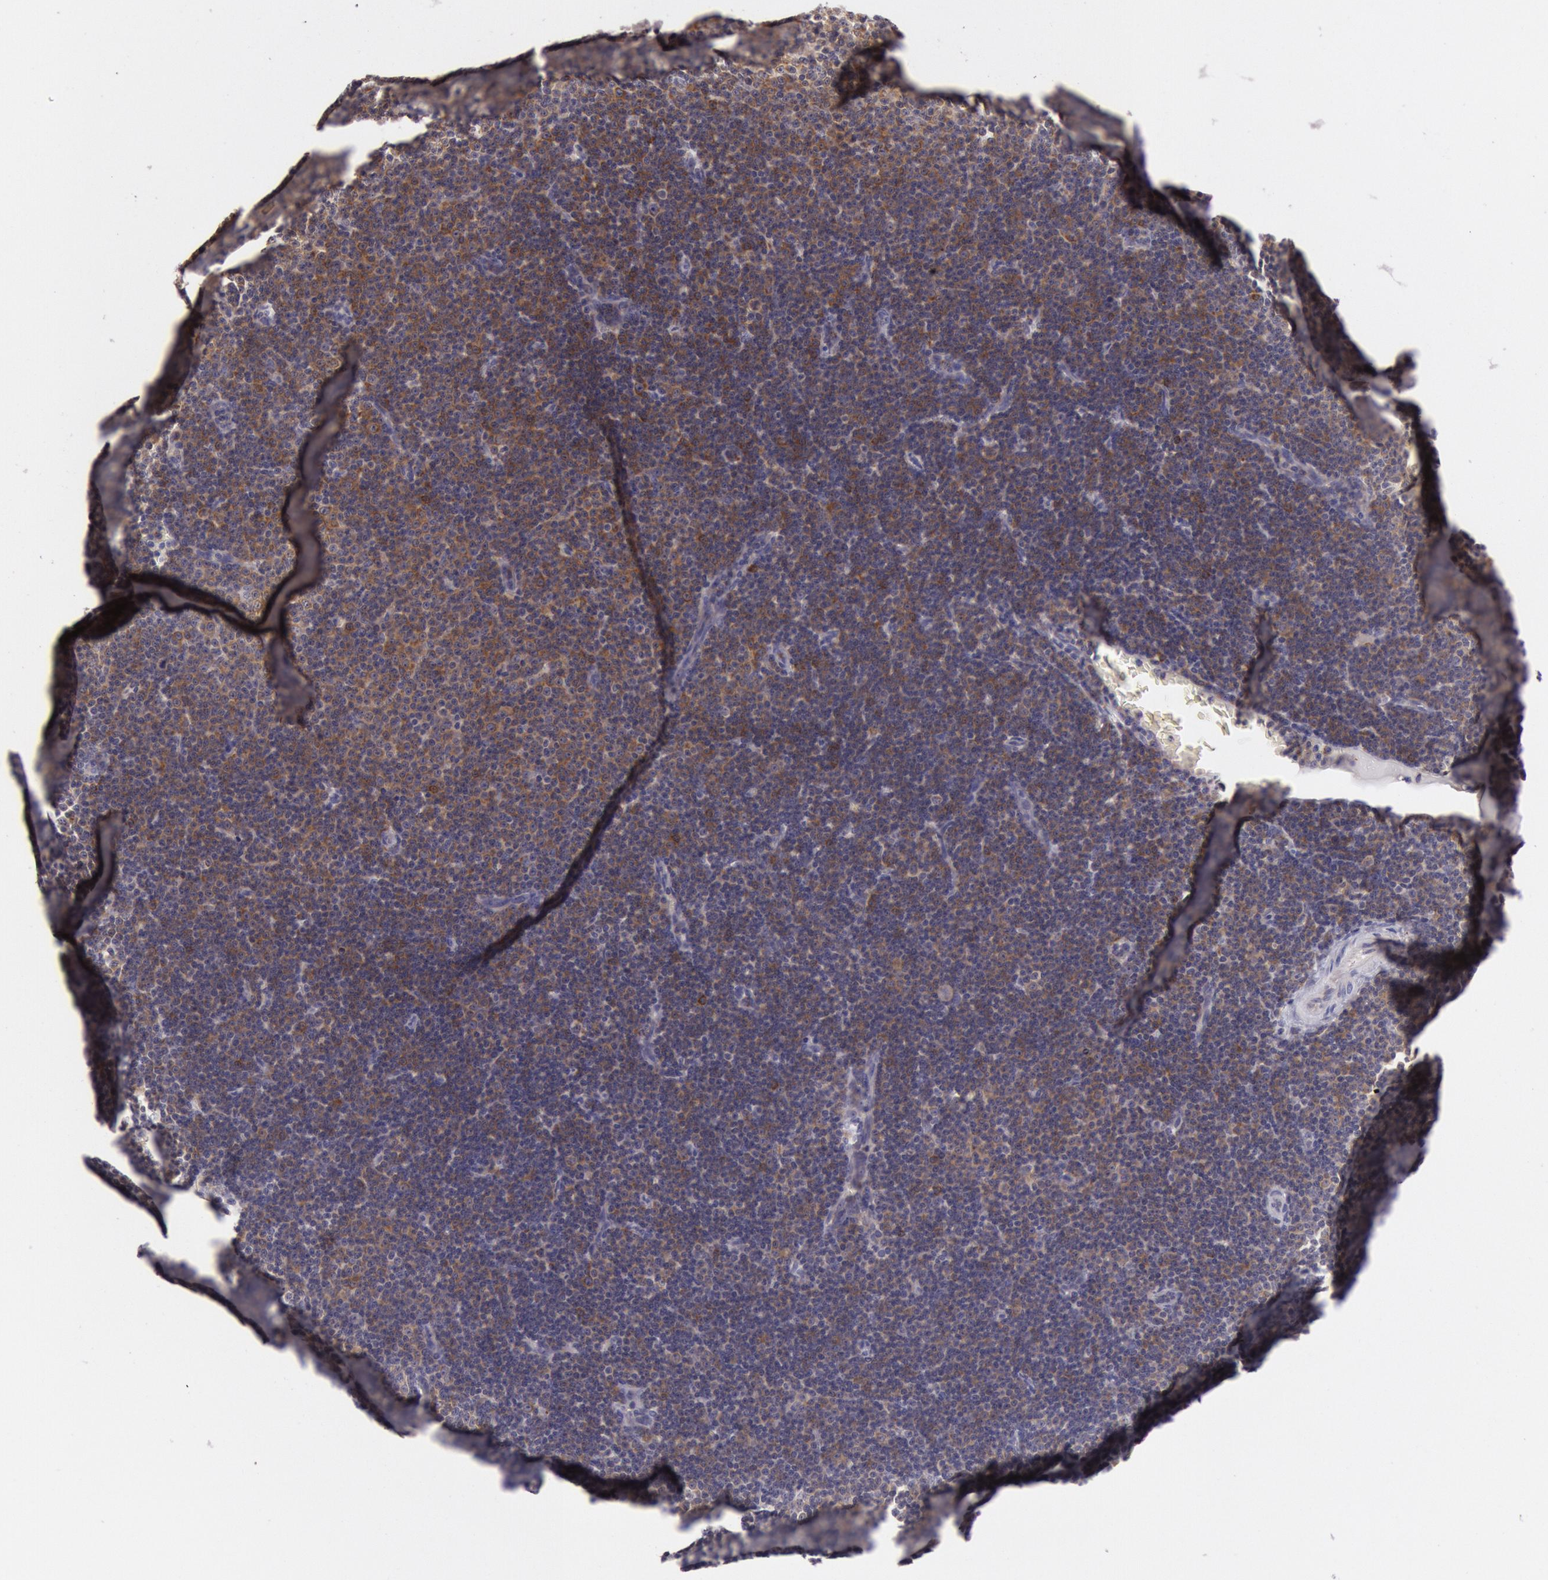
{"staining": {"intensity": "strong", "quantity": "25%-75%", "location": "cytoplasmic/membranous"}, "tissue": "lymphoma", "cell_type": "Tumor cells", "image_type": "cancer", "snomed": [{"axis": "morphology", "description": "Malignant lymphoma, non-Hodgkin's type, Low grade"}, {"axis": "topography", "description": "Lymph node"}], "caption": "Approximately 25%-75% of tumor cells in malignant lymphoma, non-Hodgkin's type (low-grade) display strong cytoplasmic/membranous protein positivity as visualized by brown immunohistochemical staining.", "gene": "CDK16", "patient": {"sex": "male", "age": 57}}